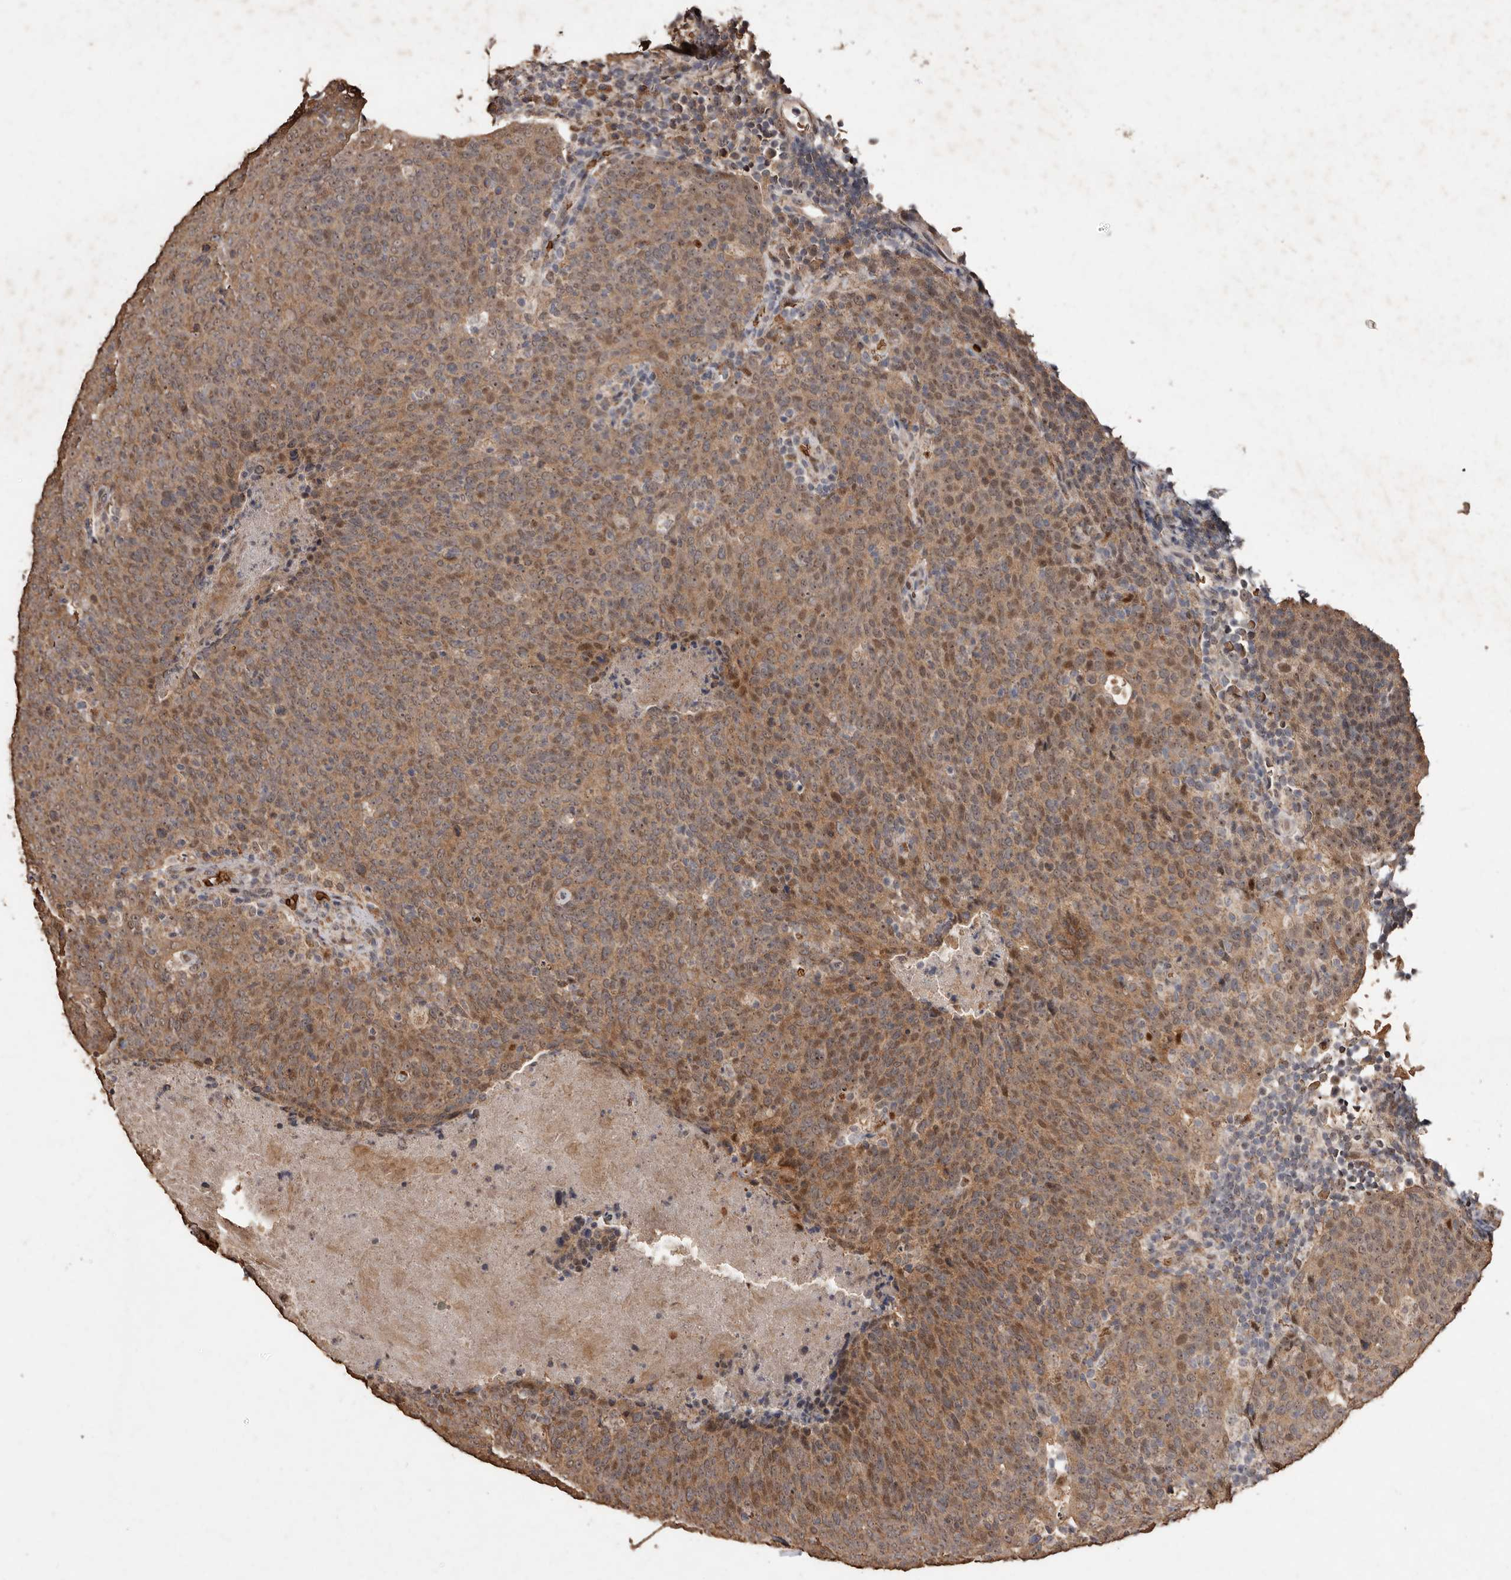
{"staining": {"intensity": "moderate", "quantity": ">75%", "location": "cytoplasmic/membranous,nuclear"}, "tissue": "head and neck cancer", "cell_type": "Tumor cells", "image_type": "cancer", "snomed": [{"axis": "morphology", "description": "Squamous cell carcinoma, NOS"}, {"axis": "morphology", "description": "Squamous cell carcinoma, metastatic, NOS"}, {"axis": "topography", "description": "Lymph node"}, {"axis": "topography", "description": "Head-Neck"}], "caption": "There is medium levels of moderate cytoplasmic/membranous and nuclear positivity in tumor cells of head and neck cancer (squamous cell carcinoma), as demonstrated by immunohistochemical staining (brown color).", "gene": "GRAMD2A", "patient": {"sex": "male", "age": 62}}